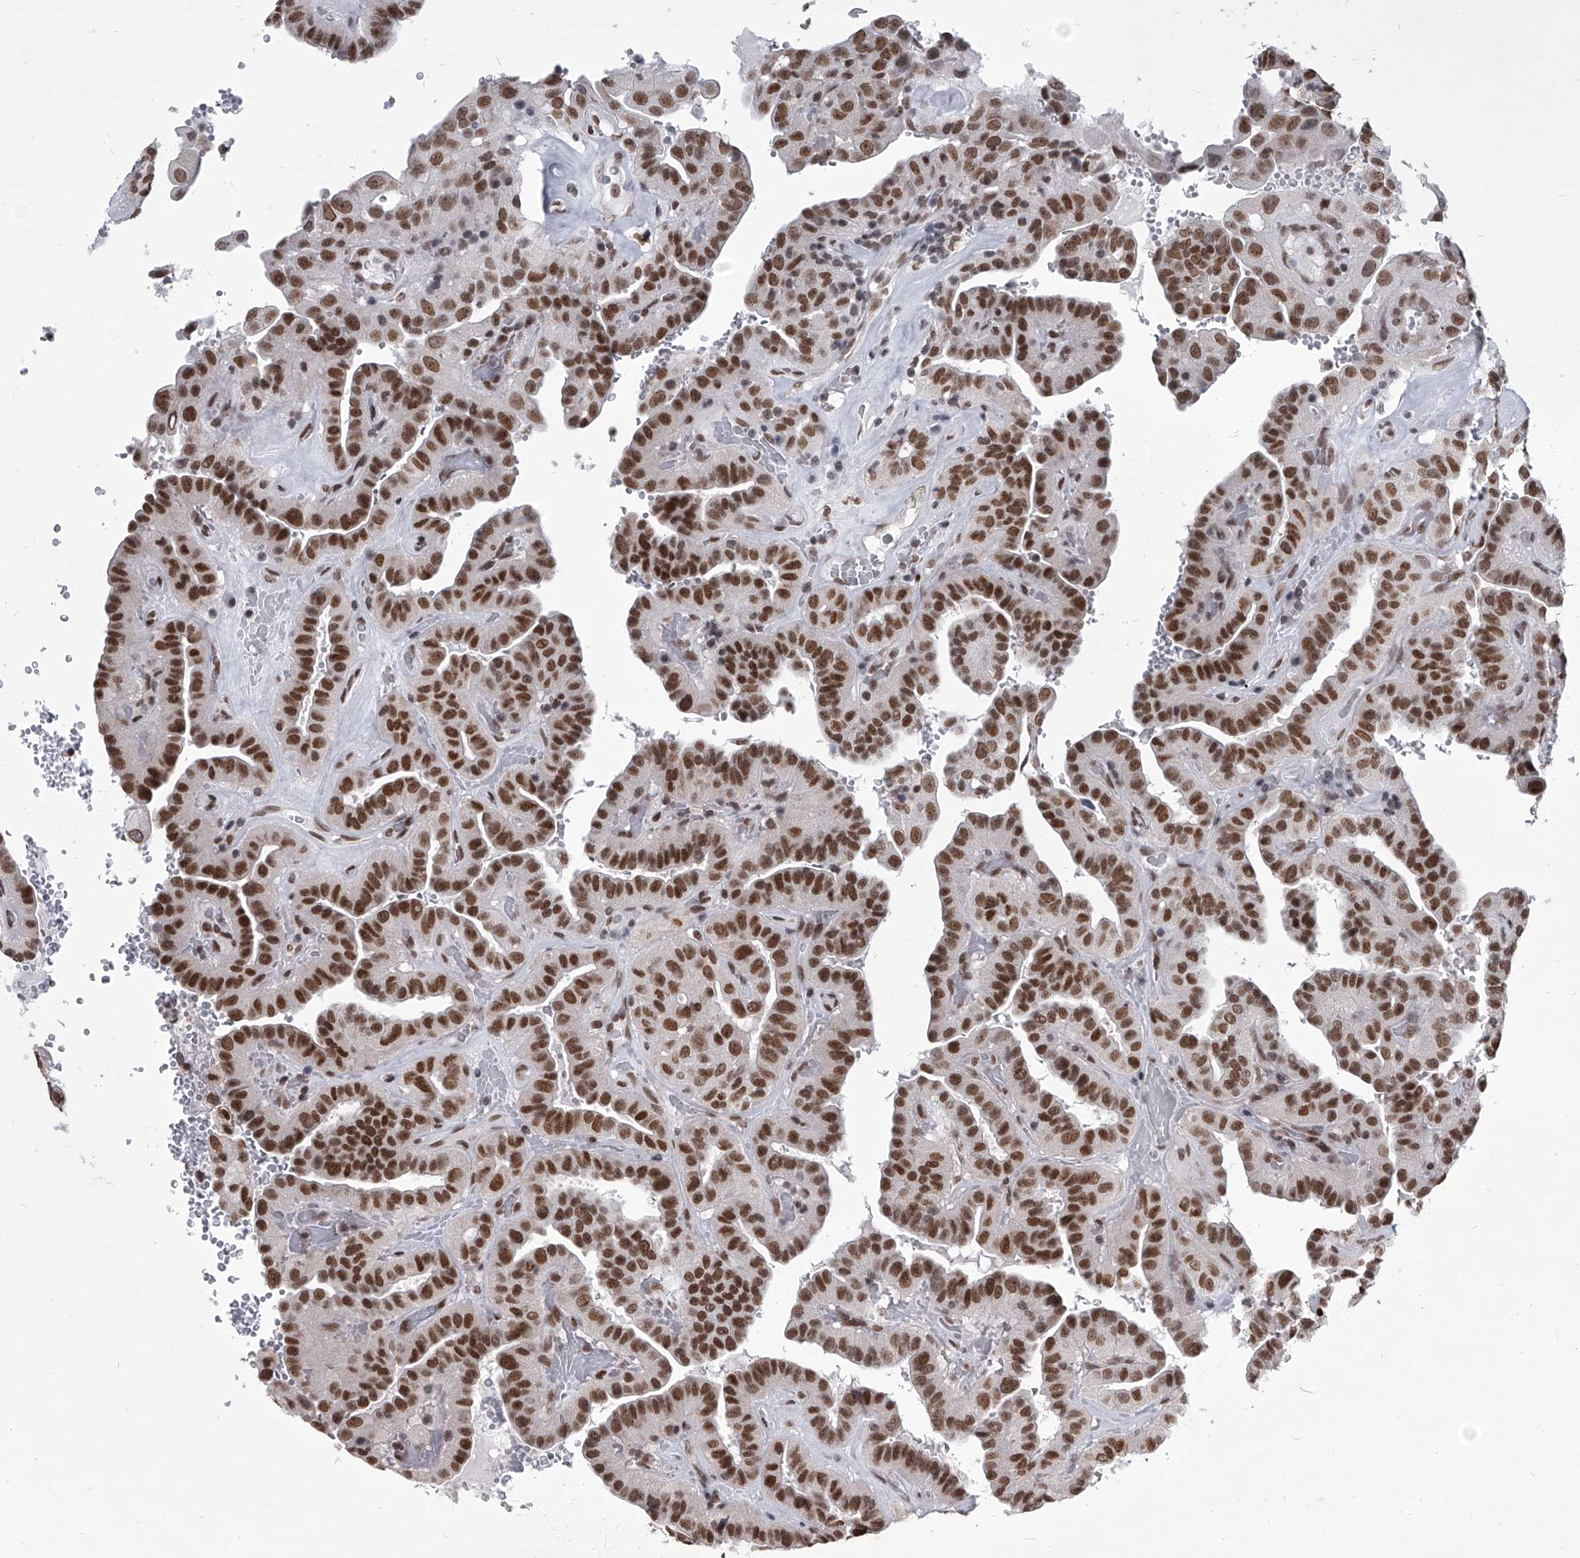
{"staining": {"intensity": "strong", "quantity": ">75%", "location": "nuclear"}, "tissue": "thyroid cancer", "cell_type": "Tumor cells", "image_type": "cancer", "snomed": [{"axis": "morphology", "description": "Papillary adenocarcinoma, NOS"}, {"axis": "topography", "description": "Thyroid gland"}], "caption": "Protein staining of thyroid papillary adenocarcinoma tissue reveals strong nuclear expression in approximately >75% of tumor cells. Nuclei are stained in blue.", "gene": "PPIL4", "patient": {"sex": "male", "age": 77}}